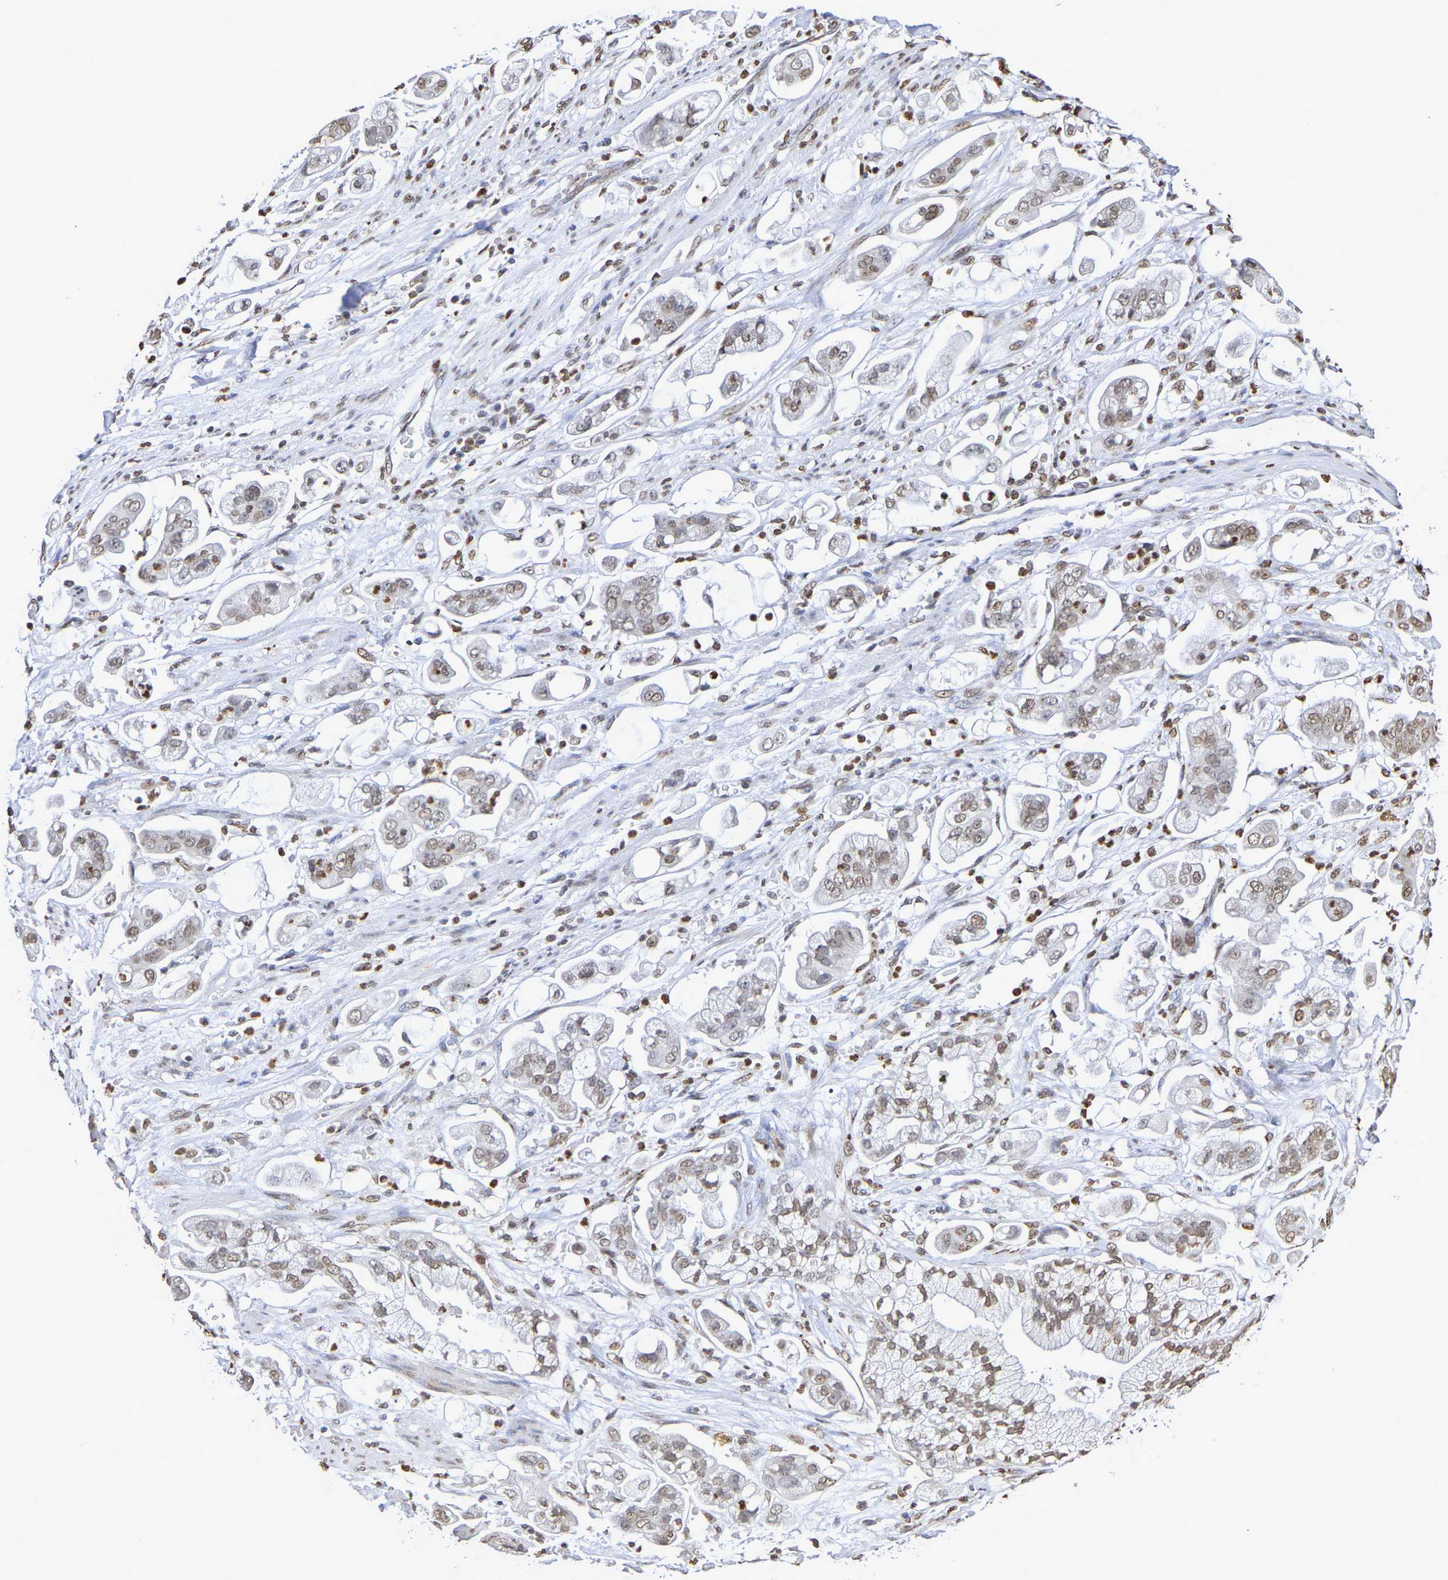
{"staining": {"intensity": "weak", "quantity": ">75%", "location": "nuclear"}, "tissue": "stomach cancer", "cell_type": "Tumor cells", "image_type": "cancer", "snomed": [{"axis": "morphology", "description": "Adenocarcinoma, NOS"}, {"axis": "topography", "description": "Stomach"}], "caption": "Weak nuclear expression for a protein is seen in about >75% of tumor cells of stomach cancer using immunohistochemistry.", "gene": "ATF4", "patient": {"sex": "male", "age": 62}}